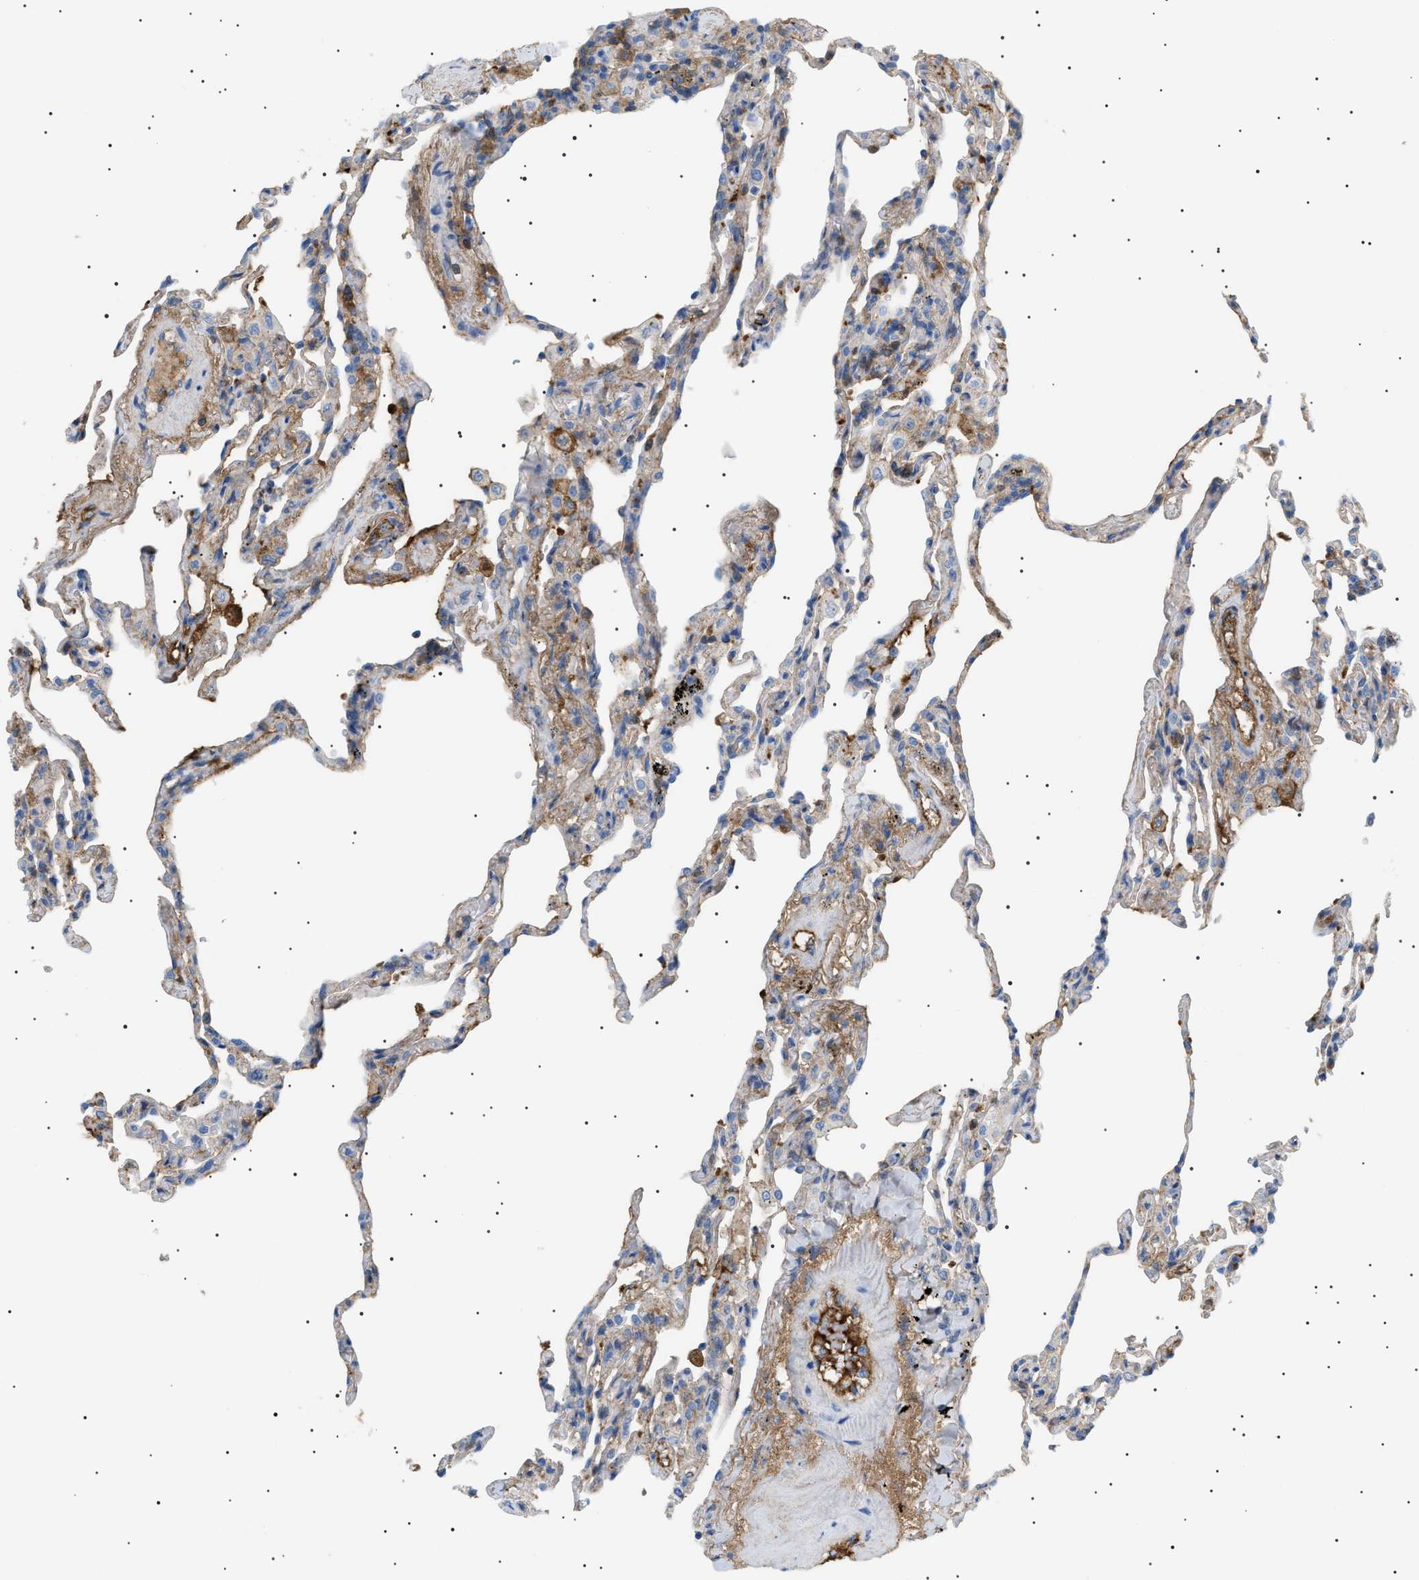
{"staining": {"intensity": "negative", "quantity": "none", "location": "none"}, "tissue": "lung", "cell_type": "Alveolar cells", "image_type": "normal", "snomed": [{"axis": "morphology", "description": "Normal tissue, NOS"}, {"axis": "topography", "description": "Lung"}], "caption": "Normal lung was stained to show a protein in brown. There is no significant staining in alveolar cells.", "gene": "LPA", "patient": {"sex": "male", "age": 59}}